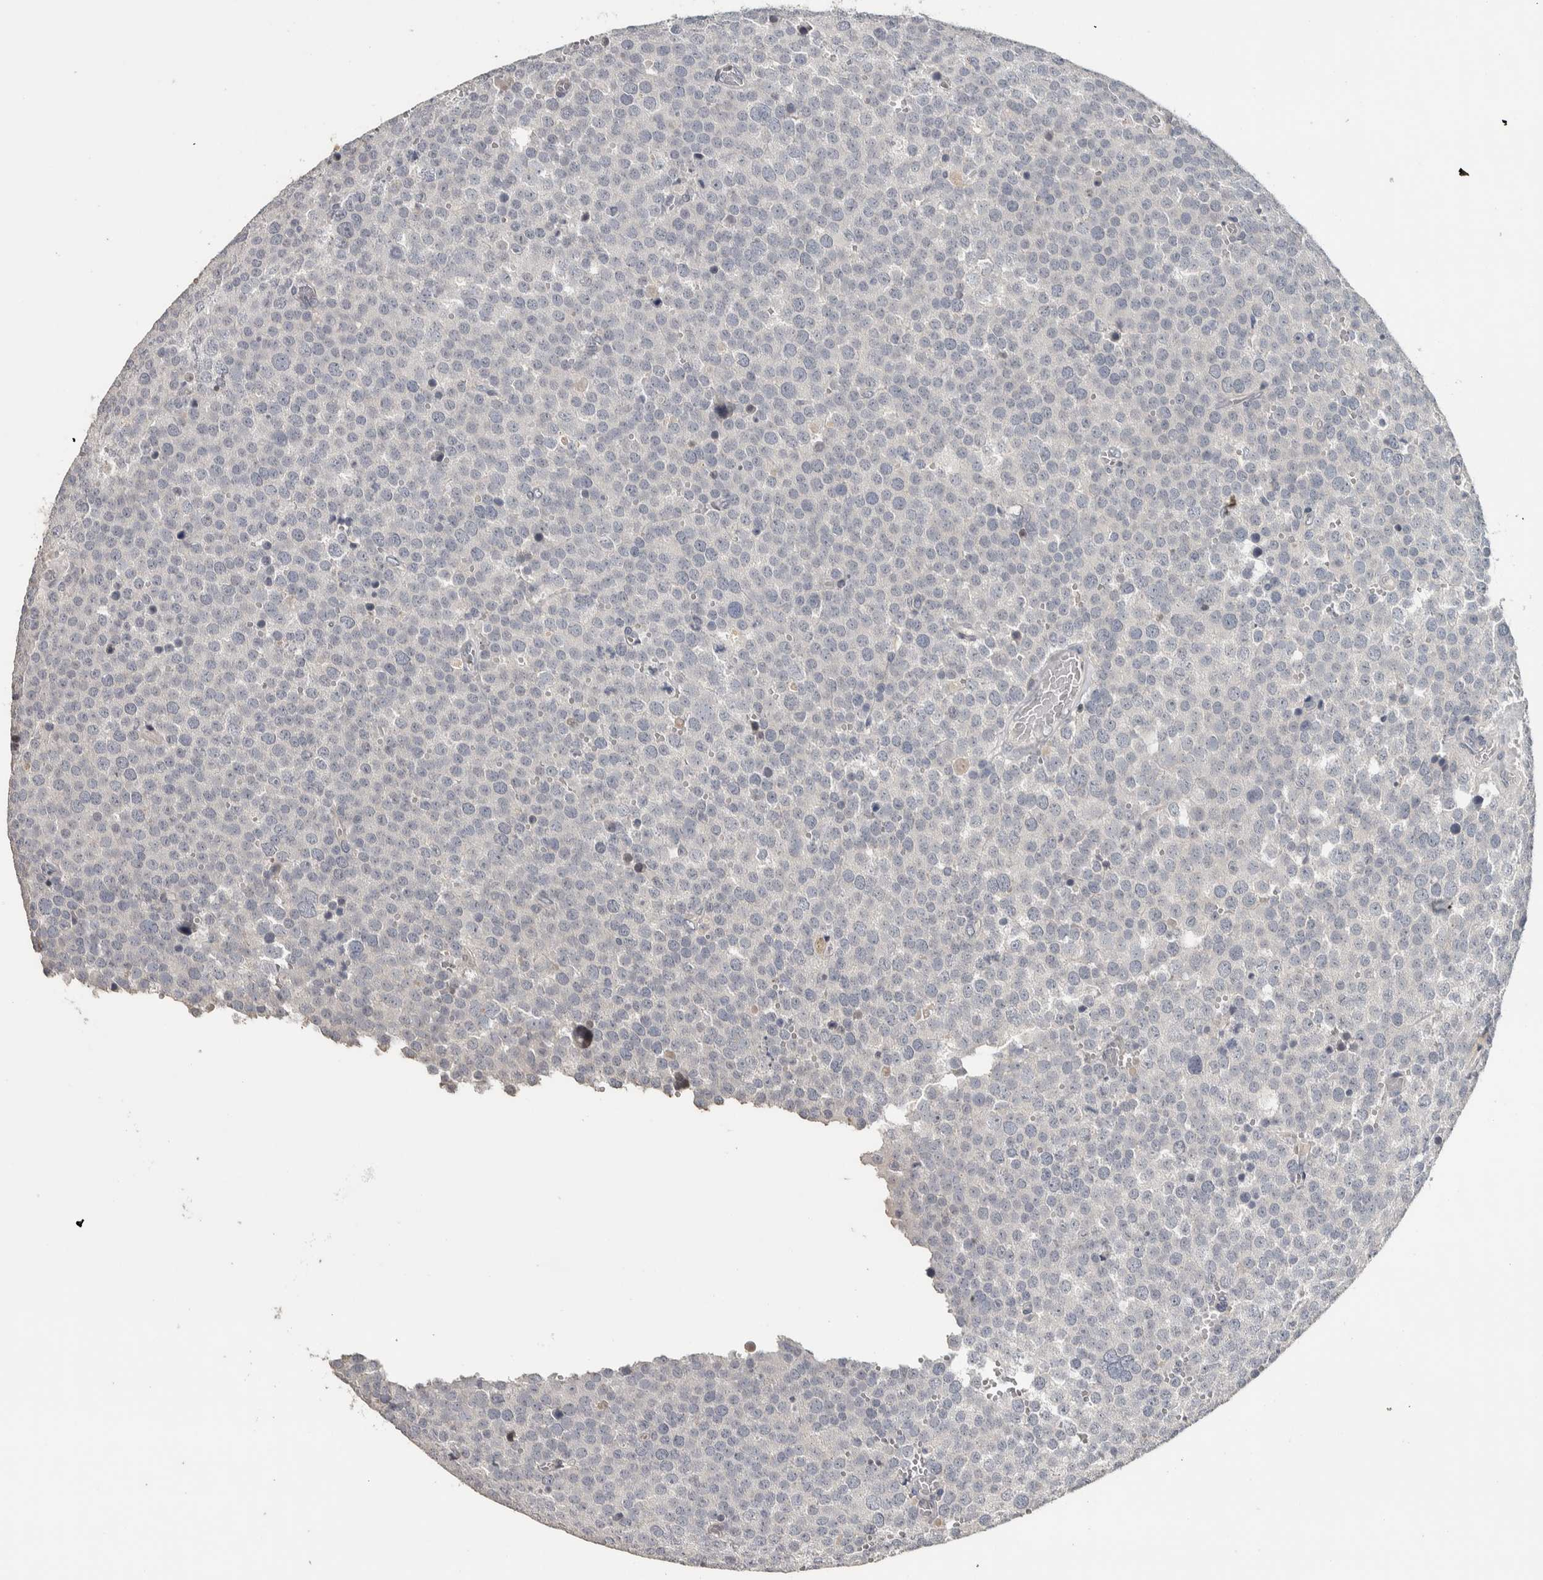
{"staining": {"intensity": "negative", "quantity": "none", "location": "none"}, "tissue": "testis cancer", "cell_type": "Tumor cells", "image_type": "cancer", "snomed": [{"axis": "morphology", "description": "Normal tissue, NOS"}, {"axis": "morphology", "description": "Seminoma, NOS"}, {"axis": "topography", "description": "Testis"}], "caption": "Immunohistochemistry histopathology image of neoplastic tissue: testis cancer (seminoma) stained with DAB displays no significant protein expression in tumor cells. (Immunohistochemistry, brightfield microscopy, high magnification).", "gene": "NECAB1", "patient": {"sex": "male", "age": 71}}